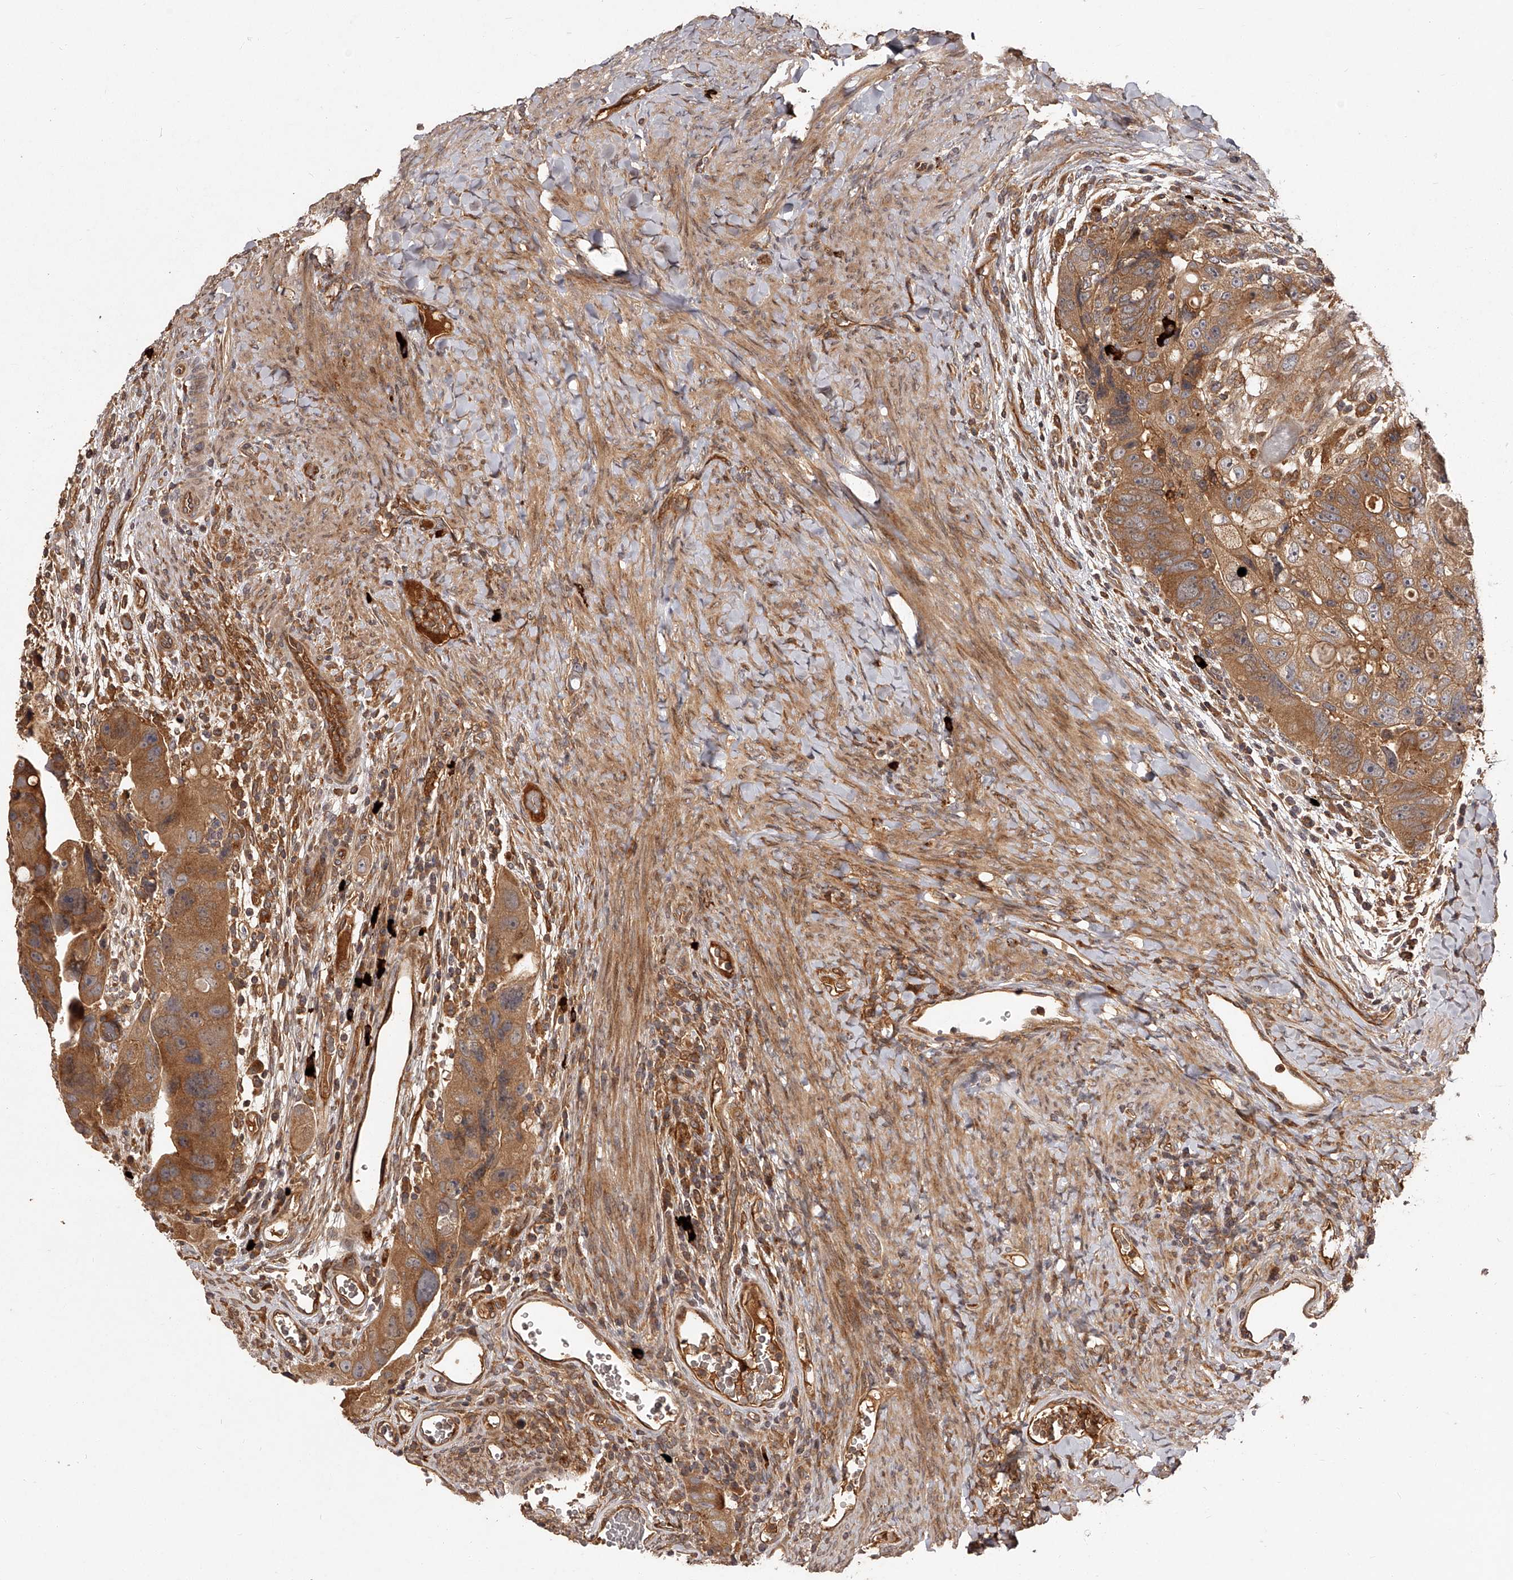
{"staining": {"intensity": "moderate", "quantity": ">75%", "location": "cytoplasmic/membranous"}, "tissue": "colorectal cancer", "cell_type": "Tumor cells", "image_type": "cancer", "snomed": [{"axis": "morphology", "description": "Adenocarcinoma, NOS"}, {"axis": "topography", "description": "Rectum"}], "caption": "Immunohistochemistry of adenocarcinoma (colorectal) displays medium levels of moderate cytoplasmic/membranous staining in approximately >75% of tumor cells.", "gene": "CRYZL1", "patient": {"sex": "male", "age": 59}}